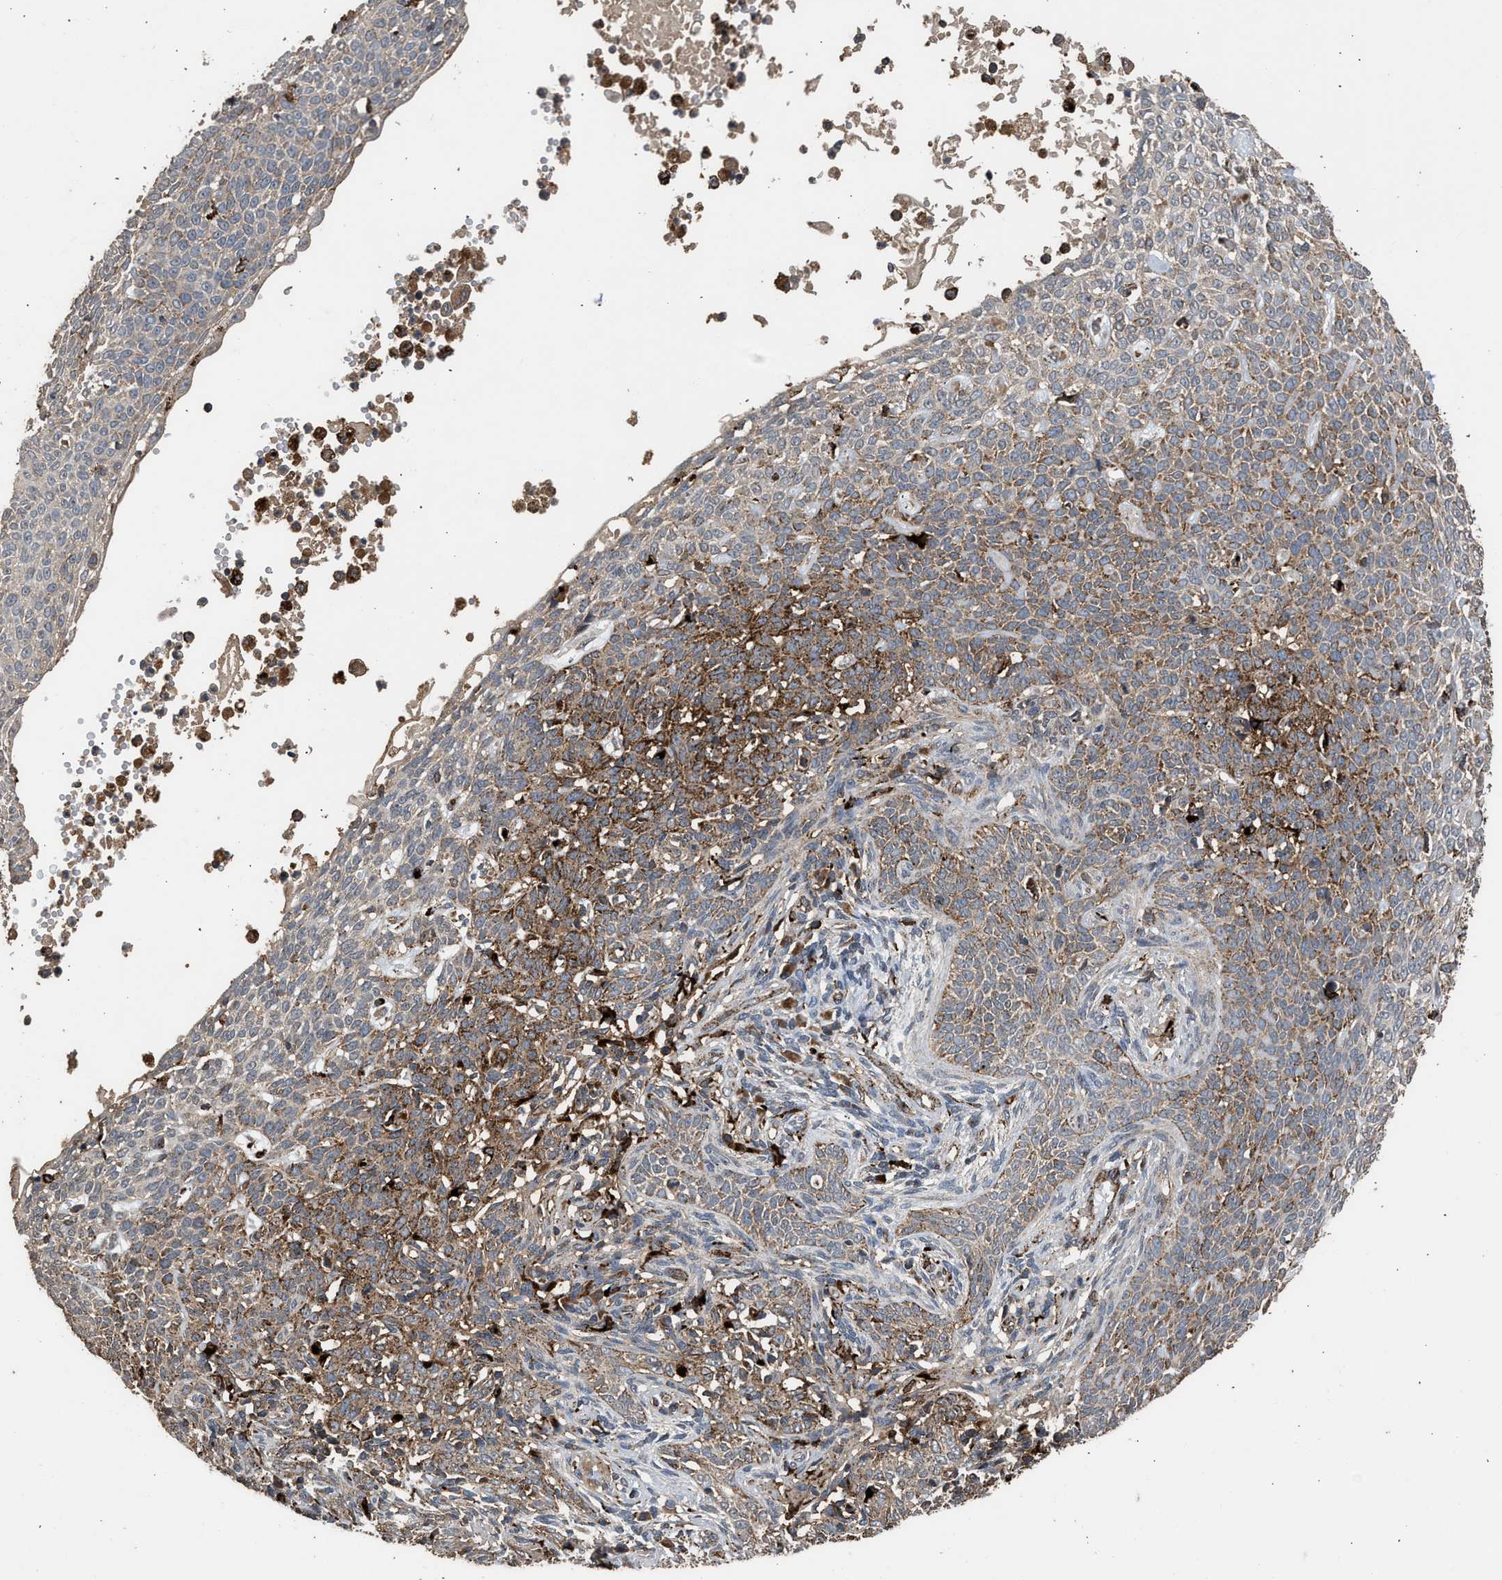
{"staining": {"intensity": "moderate", "quantity": ">75%", "location": "cytoplasmic/membranous"}, "tissue": "skin cancer", "cell_type": "Tumor cells", "image_type": "cancer", "snomed": [{"axis": "morphology", "description": "Normal tissue, NOS"}, {"axis": "morphology", "description": "Basal cell carcinoma"}, {"axis": "topography", "description": "Skin"}], "caption": "An immunohistochemistry micrograph of neoplastic tissue is shown. Protein staining in brown labels moderate cytoplasmic/membranous positivity in skin cancer (basal cell carcinoma) within tumor cells.", "gene": "CTSV", "patient": {"sex": "male", "age": 87}}